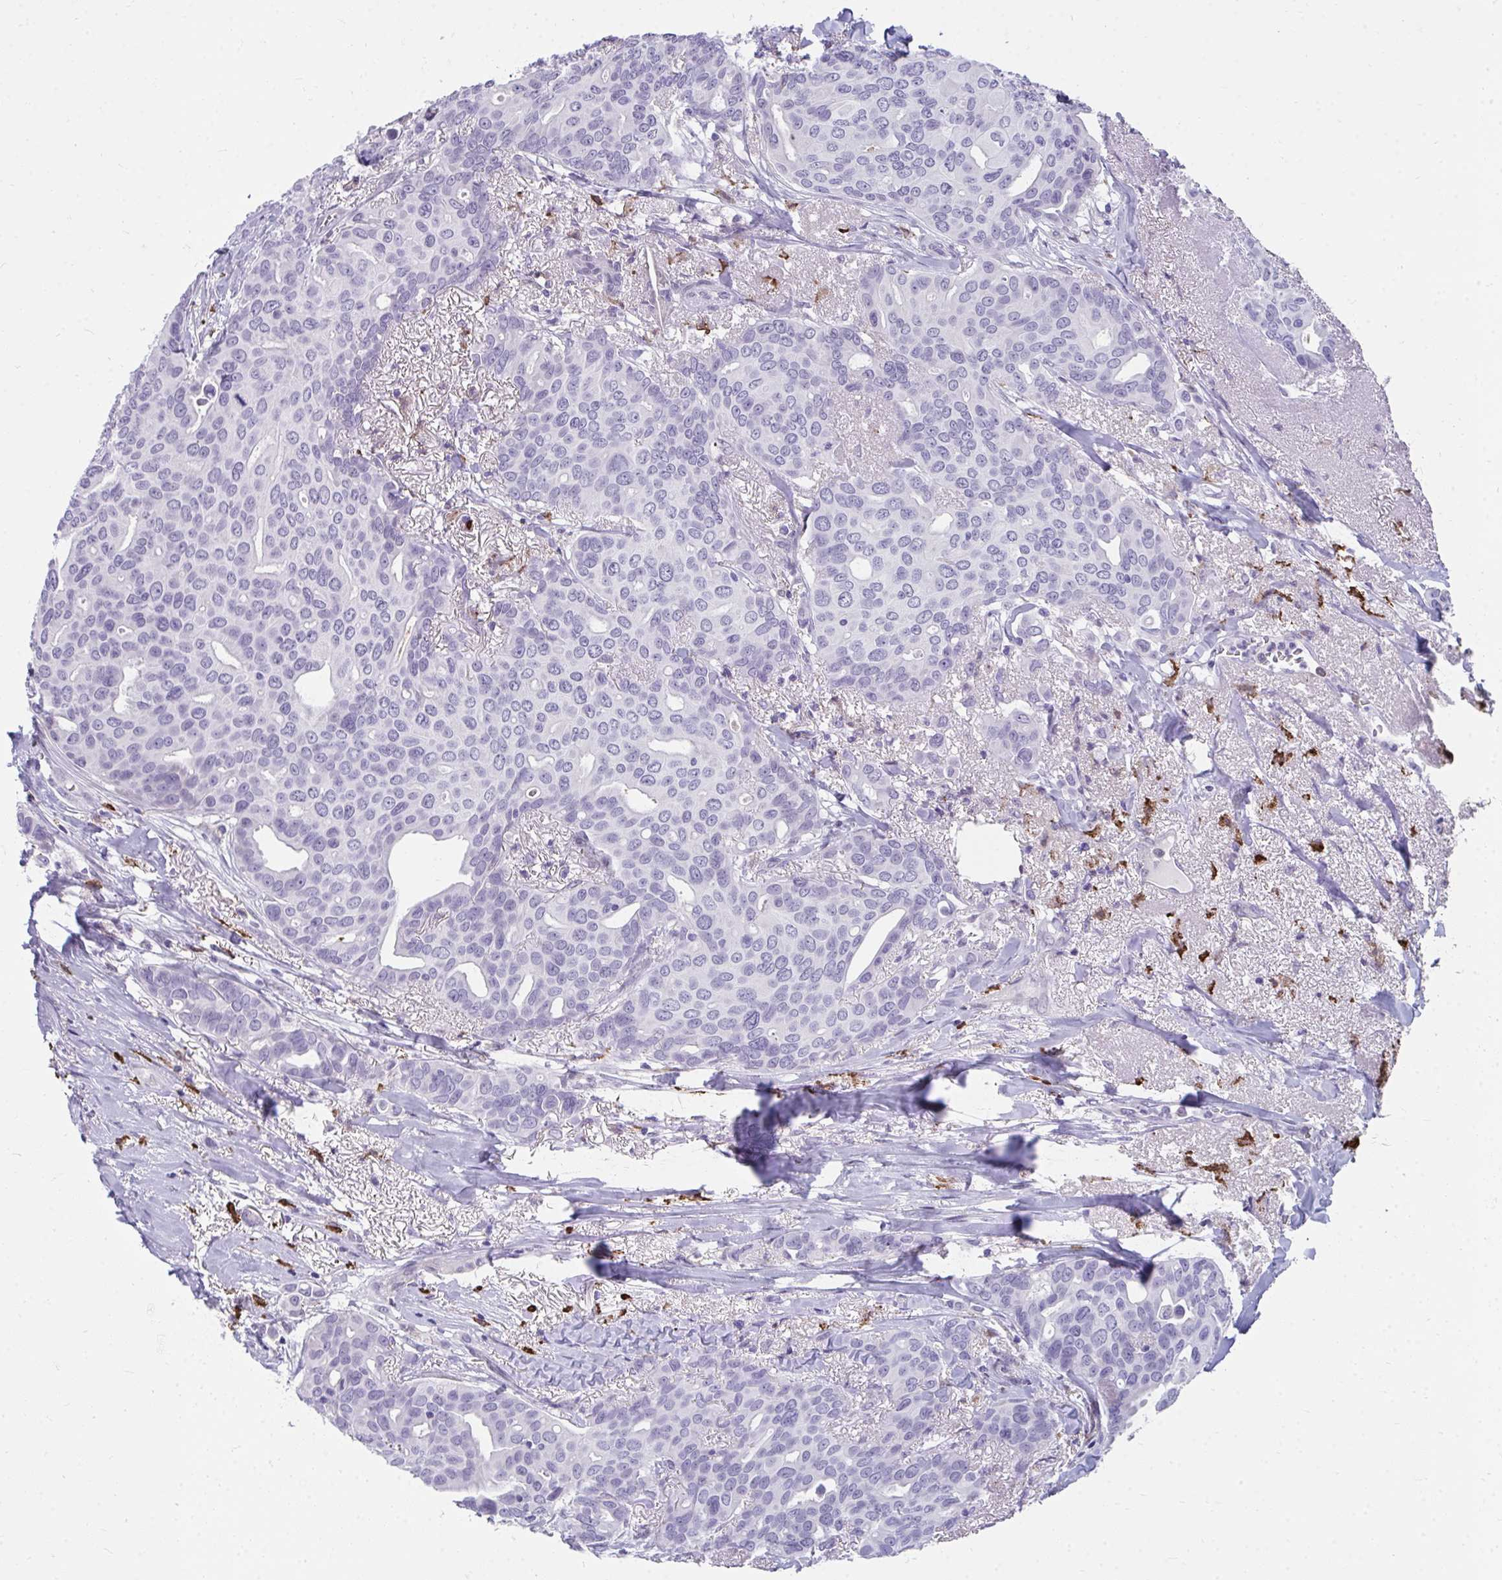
{"staining": {"intensity": "negative", "quantity": "none", "location": "none"}, "tissue": "breast cancer", "cell_type": "Tumor cells", "image_type": "cancer", "snomed": [{"axis": "morphology", "description": "Duct carcinoma"}, {"axis": "topography", "description": "Breast"}], "caption": "The immunohistochemistry (IHC) histopathology image has no significant expression in tumor cells of invasive ductal carcinoma (breast) tissue.", "gene": "CD163", "patient": {"sex": "female", "age": 54}}